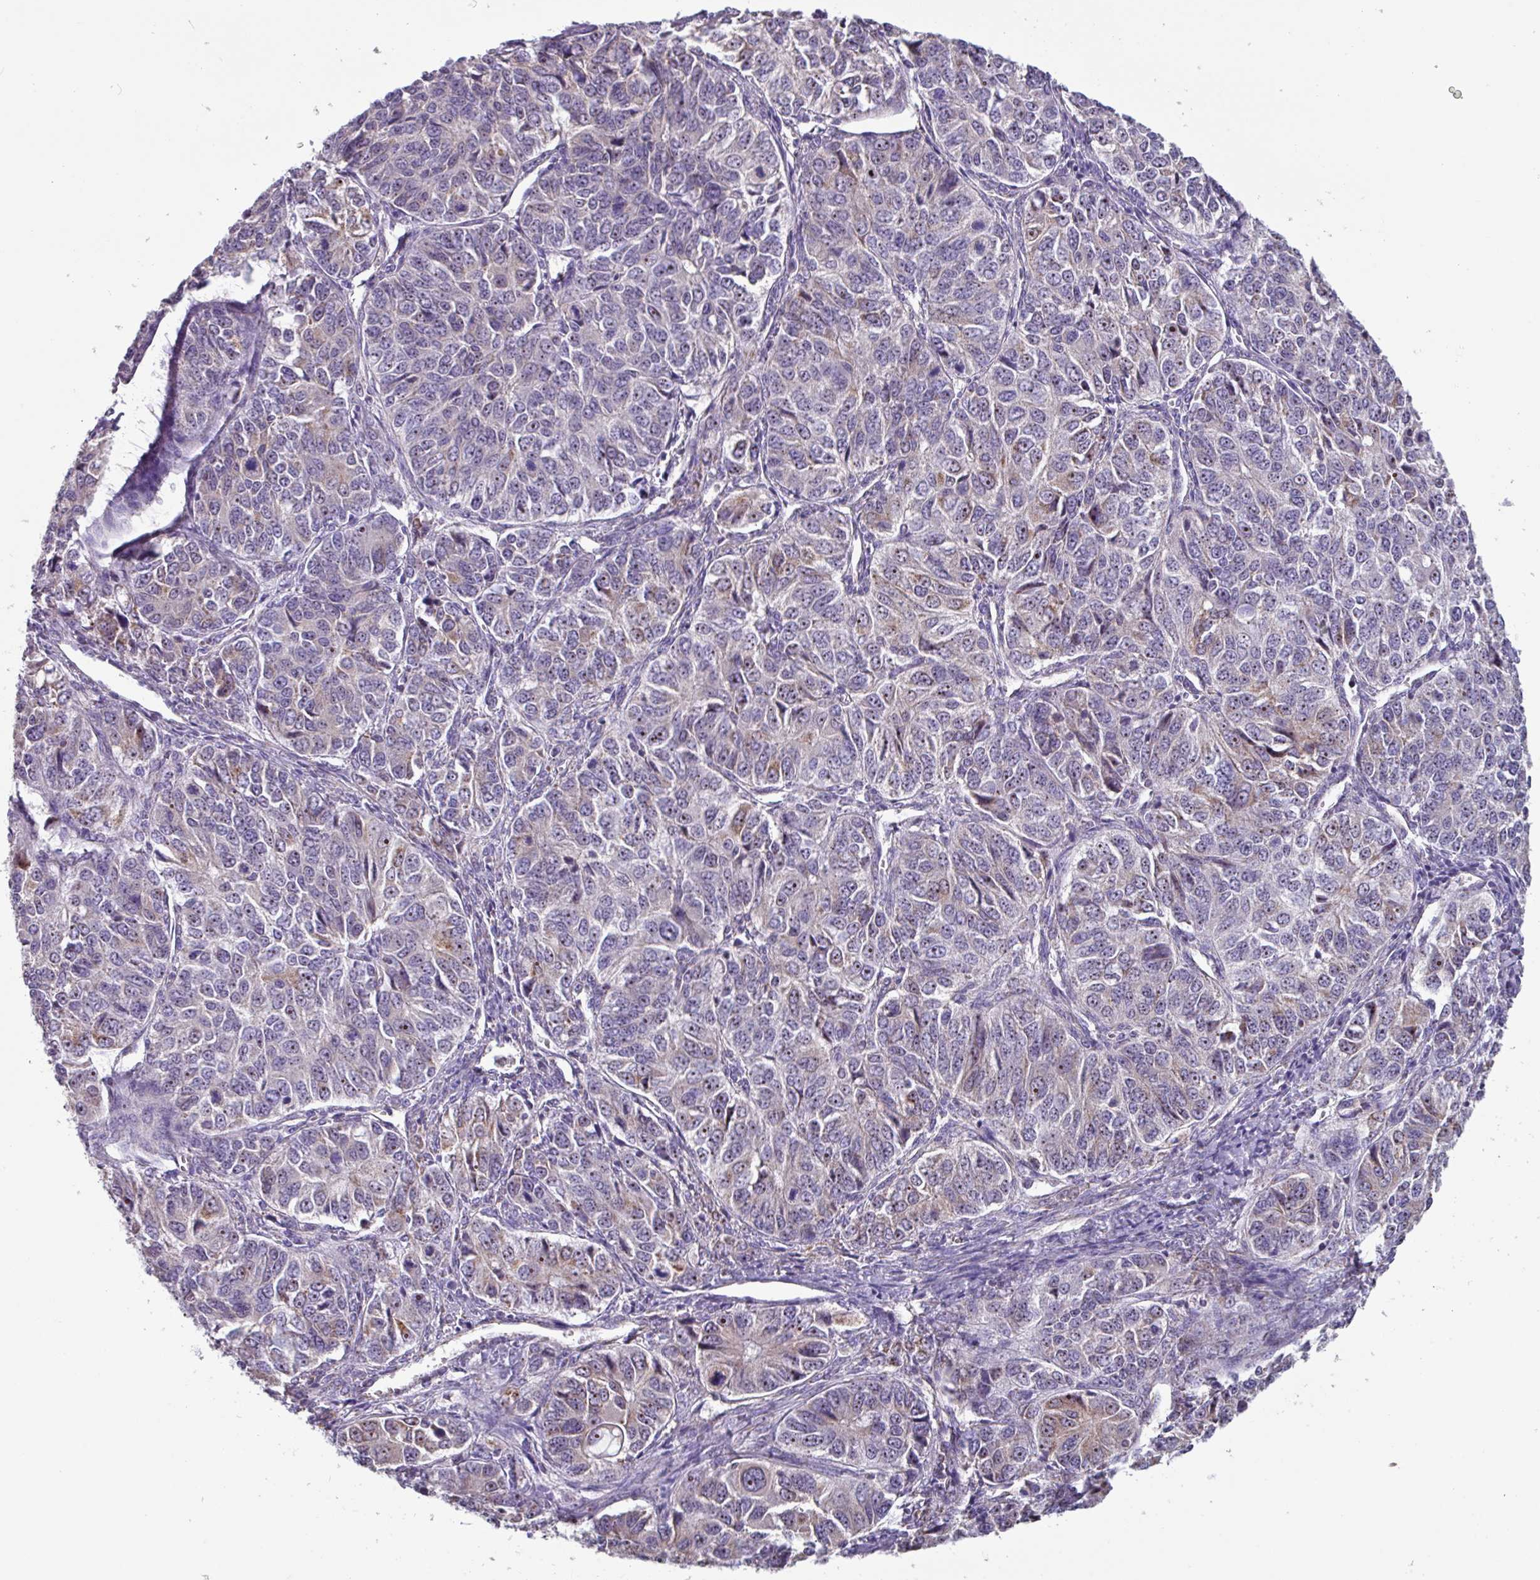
{"staining": {"intensity": "weak", "quantity": "25%-75%", "location": "cytoplasmic/membranous,nuclear"}, "tissue": "ovarian cancer", "cell_type": "Tumor cells", "image_type": "cancer", "snomed": [{"axis": "morphology", "description": "Carcinoma, endometroid"}, {"axis": "topography", "description": "Ovary"}], "caption": "High-magnification brightfield microscopy of ovarian cancer stained with DAB (brown) and counterstained with hematoxylin (blue). tumor cells exhibit weak cytoplasmic/membranous and nuclear staining is present in about25%-75% of cells.", "gene": "MT-ND4", "patient": {"sex": "female", "age": 51}}